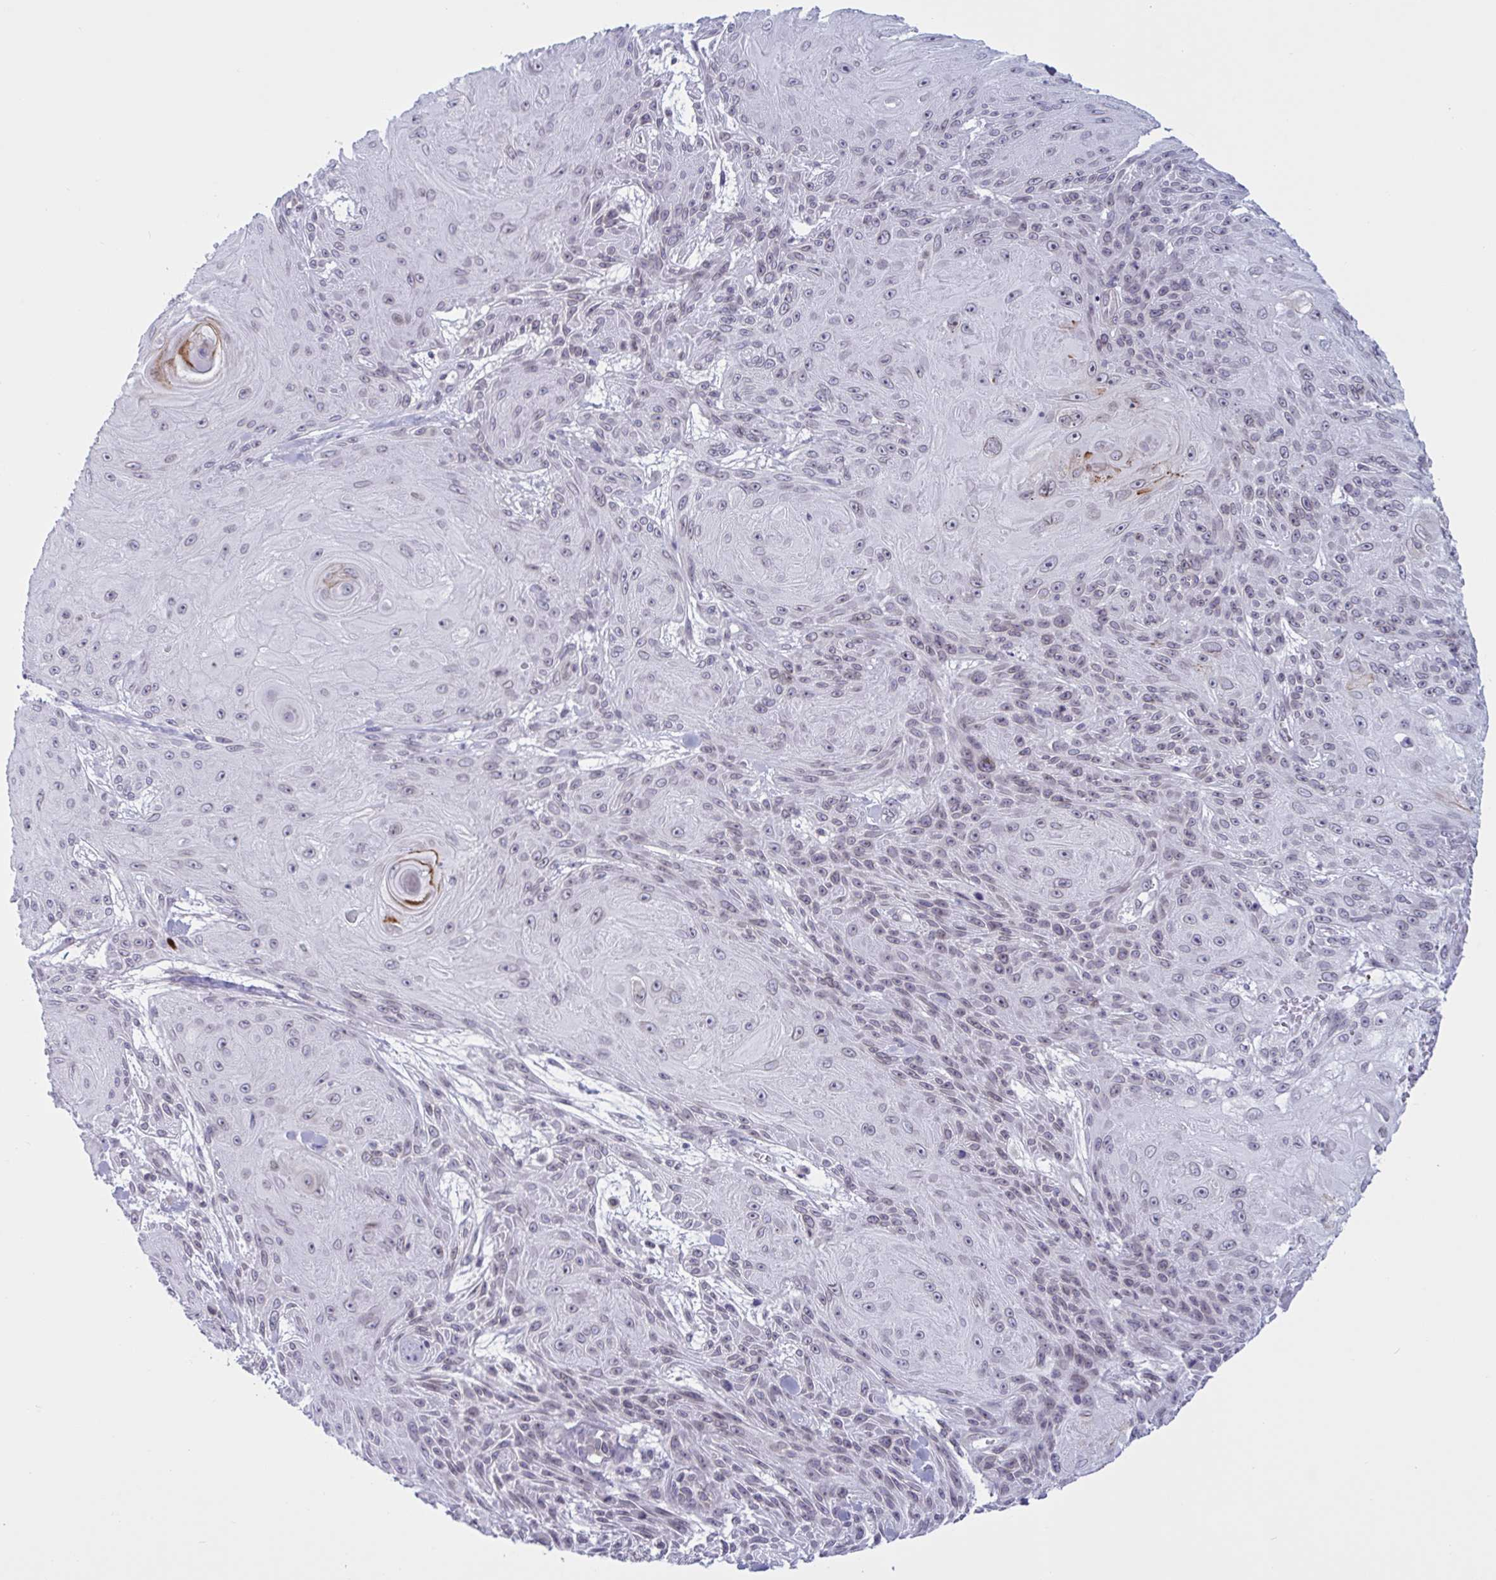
{"staining": {"intensity": "weak", "quantity": "25%-75%", "location": "nuclear"}, "tissue": "skin cancer", "cell_type": "Tumor cells", "image_type": "cancer", "snomed": [{"axis": "morphology", "description": "Squamous cell carcinoma, NOS"}, {"axis": "topography", "description": "Skin"}], "caption": "This histopathology image displays squamous cell carcinoma (skin) stained with IHC to label a protein in brown. The nuclear of tumor cells show weak positivity for the protein. Nuclei are counter-stained blue.", "gene": "DOCK11", "patient": {"sex": "male", "age": 88}}